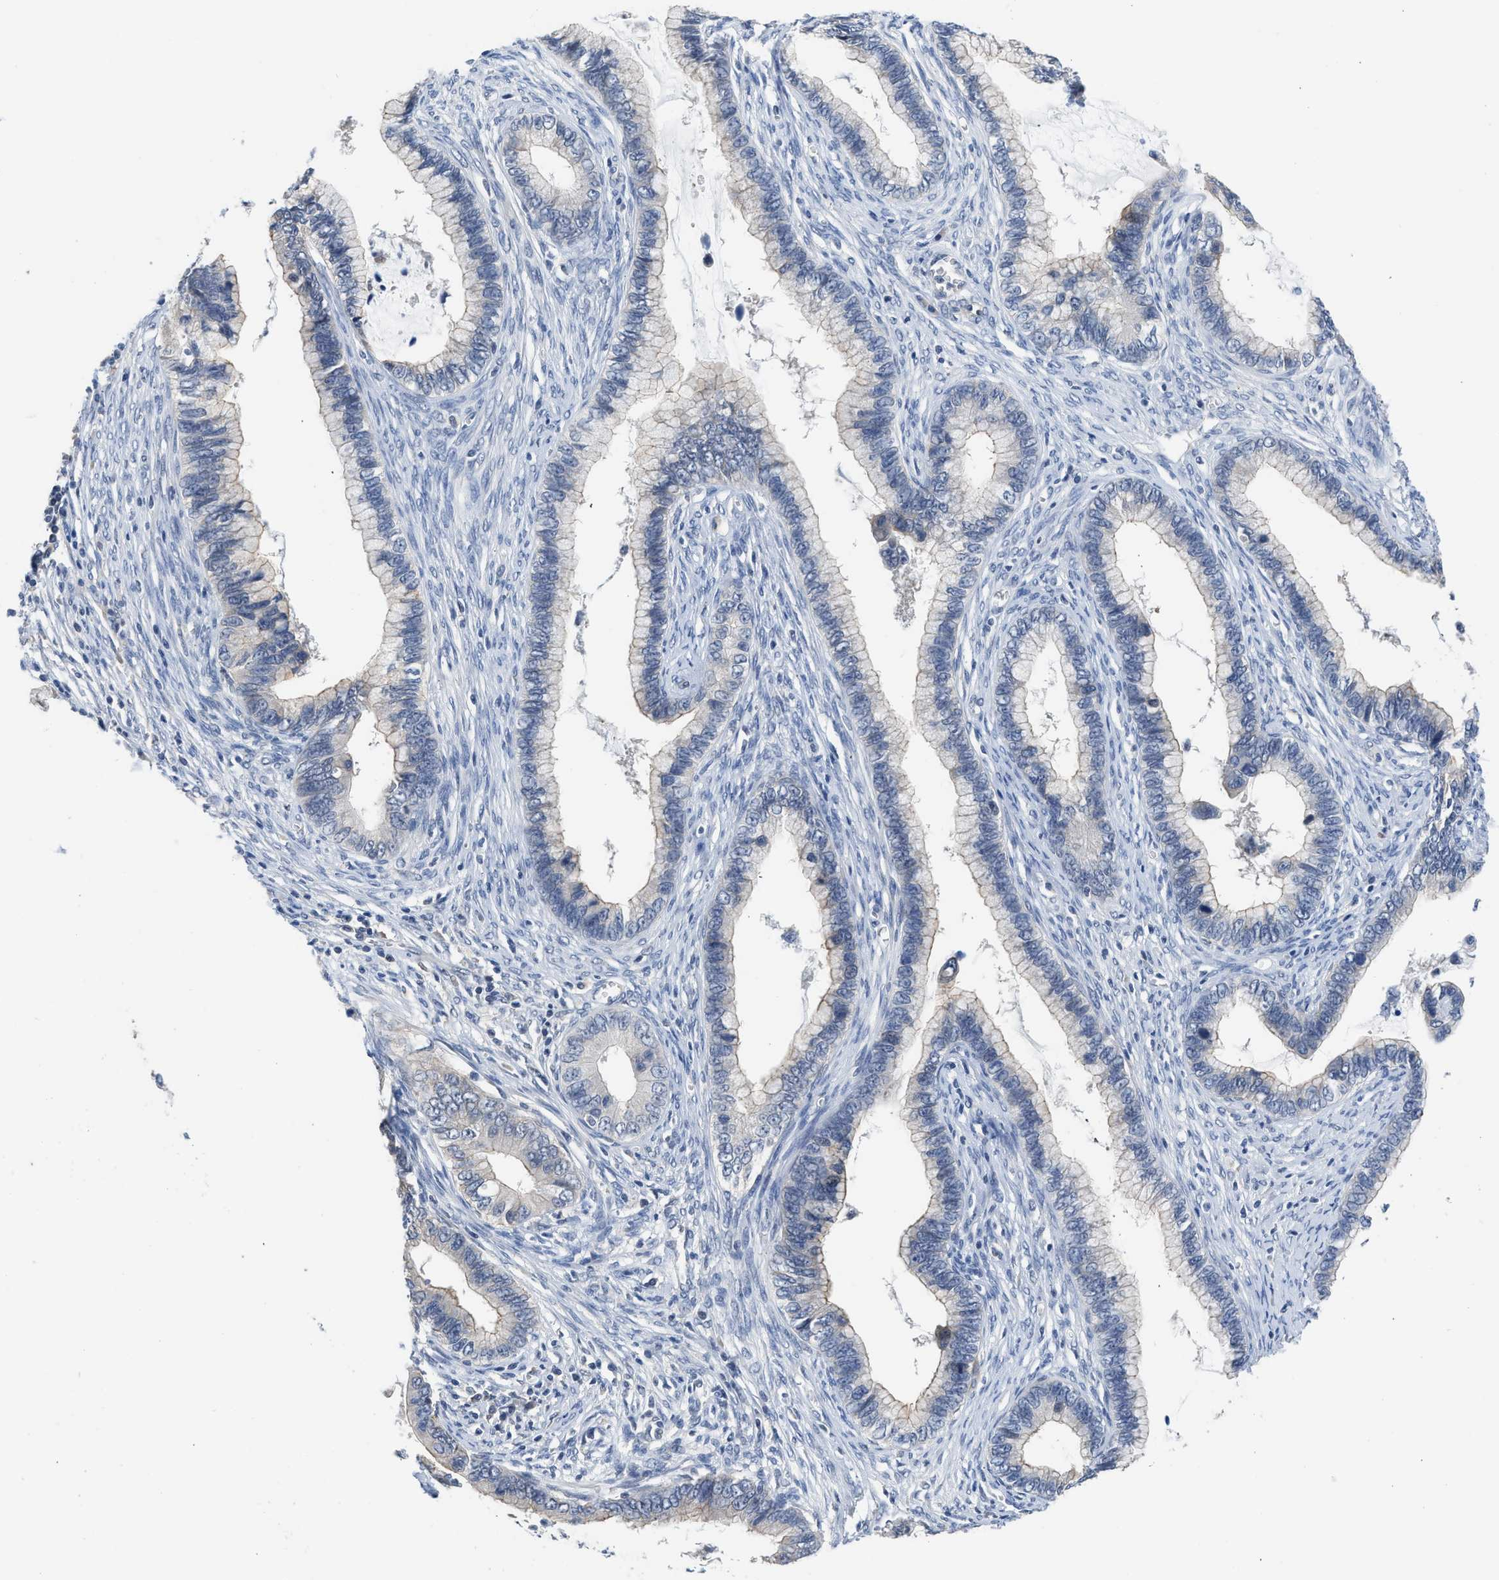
{"staining": {"intensity": "negative", "quantity": "none", "location": "none"}, "tissue": "cervical cancer", "cell_type": "Tumor cells", "image_type": "cancer", "snomed": [{"axis": "morphology", "description": "Adenocarcinoma, NOS"}, {"axis": "topography", "description": "Cervix"}], "caption": "Immunohistochemistry (IHC) histopathology image of human cervical adenocarcinoma stained for a protein (brown), which demonstrates no staining in tumor cells. (Immunohistochemistry, brightfield microscopy, high magnification).", "gene": "CSF3R", "patient": {"sex": "female", "age": 44}}